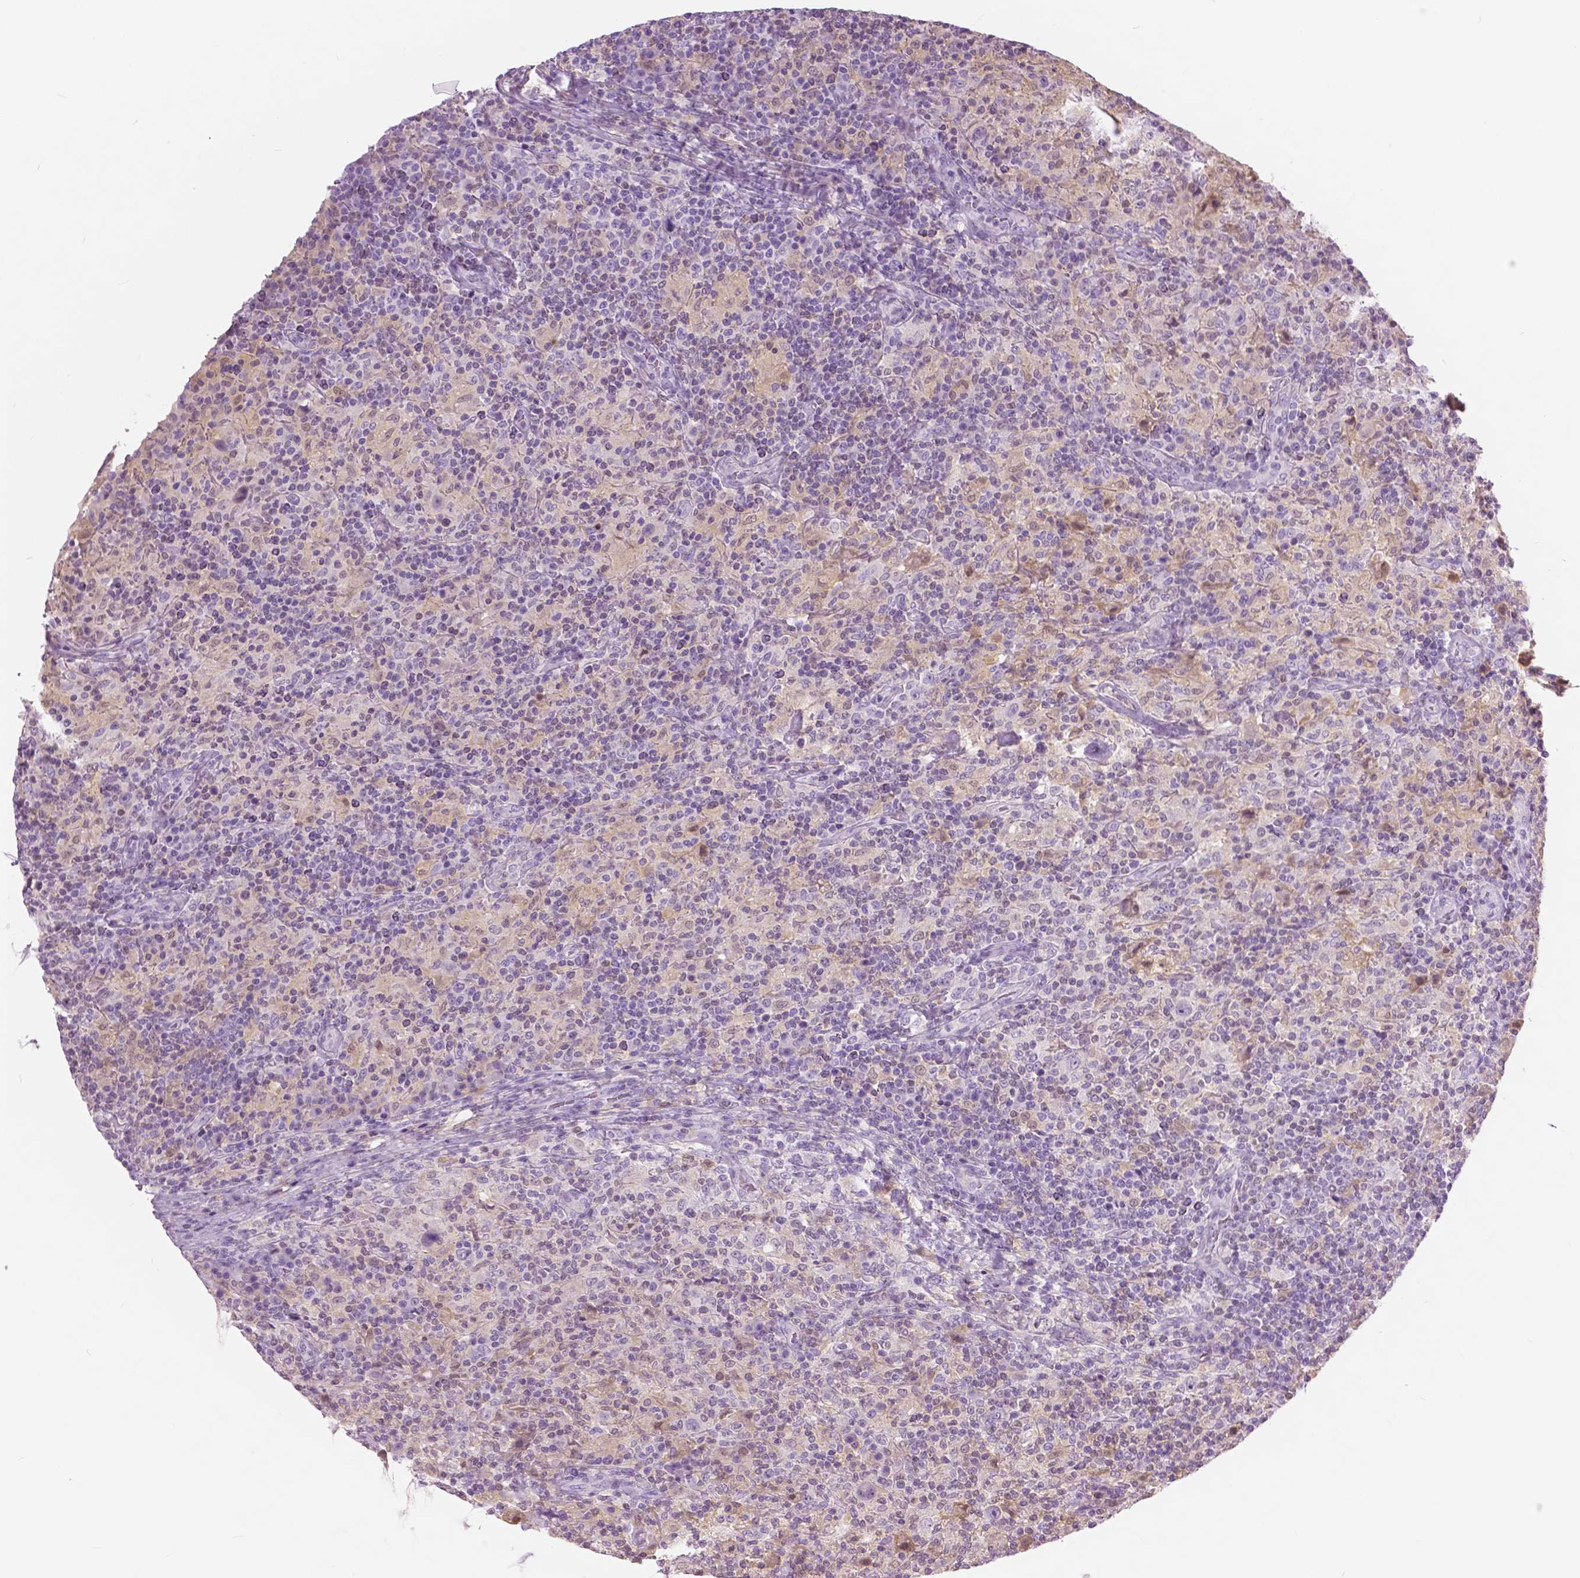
{"staining": {"intensity": "negative", "quantity": "none", "location": "none"}, "tissue": "lymphoma", "cell_type": "Tumor cells", "image_type": "cancer", "snomed": [{"axis": "morphology", "description": "Hodgkin's disease, NOS"}, {"axis": "topography", "description": "Lymph node"}], "caption": "Immunohistochemistry (IHC) of human Hodgkin's disease shows no positivity in tumor cells.", "gene": "GALM", "patient": {"sex": "male", "age": 70}}